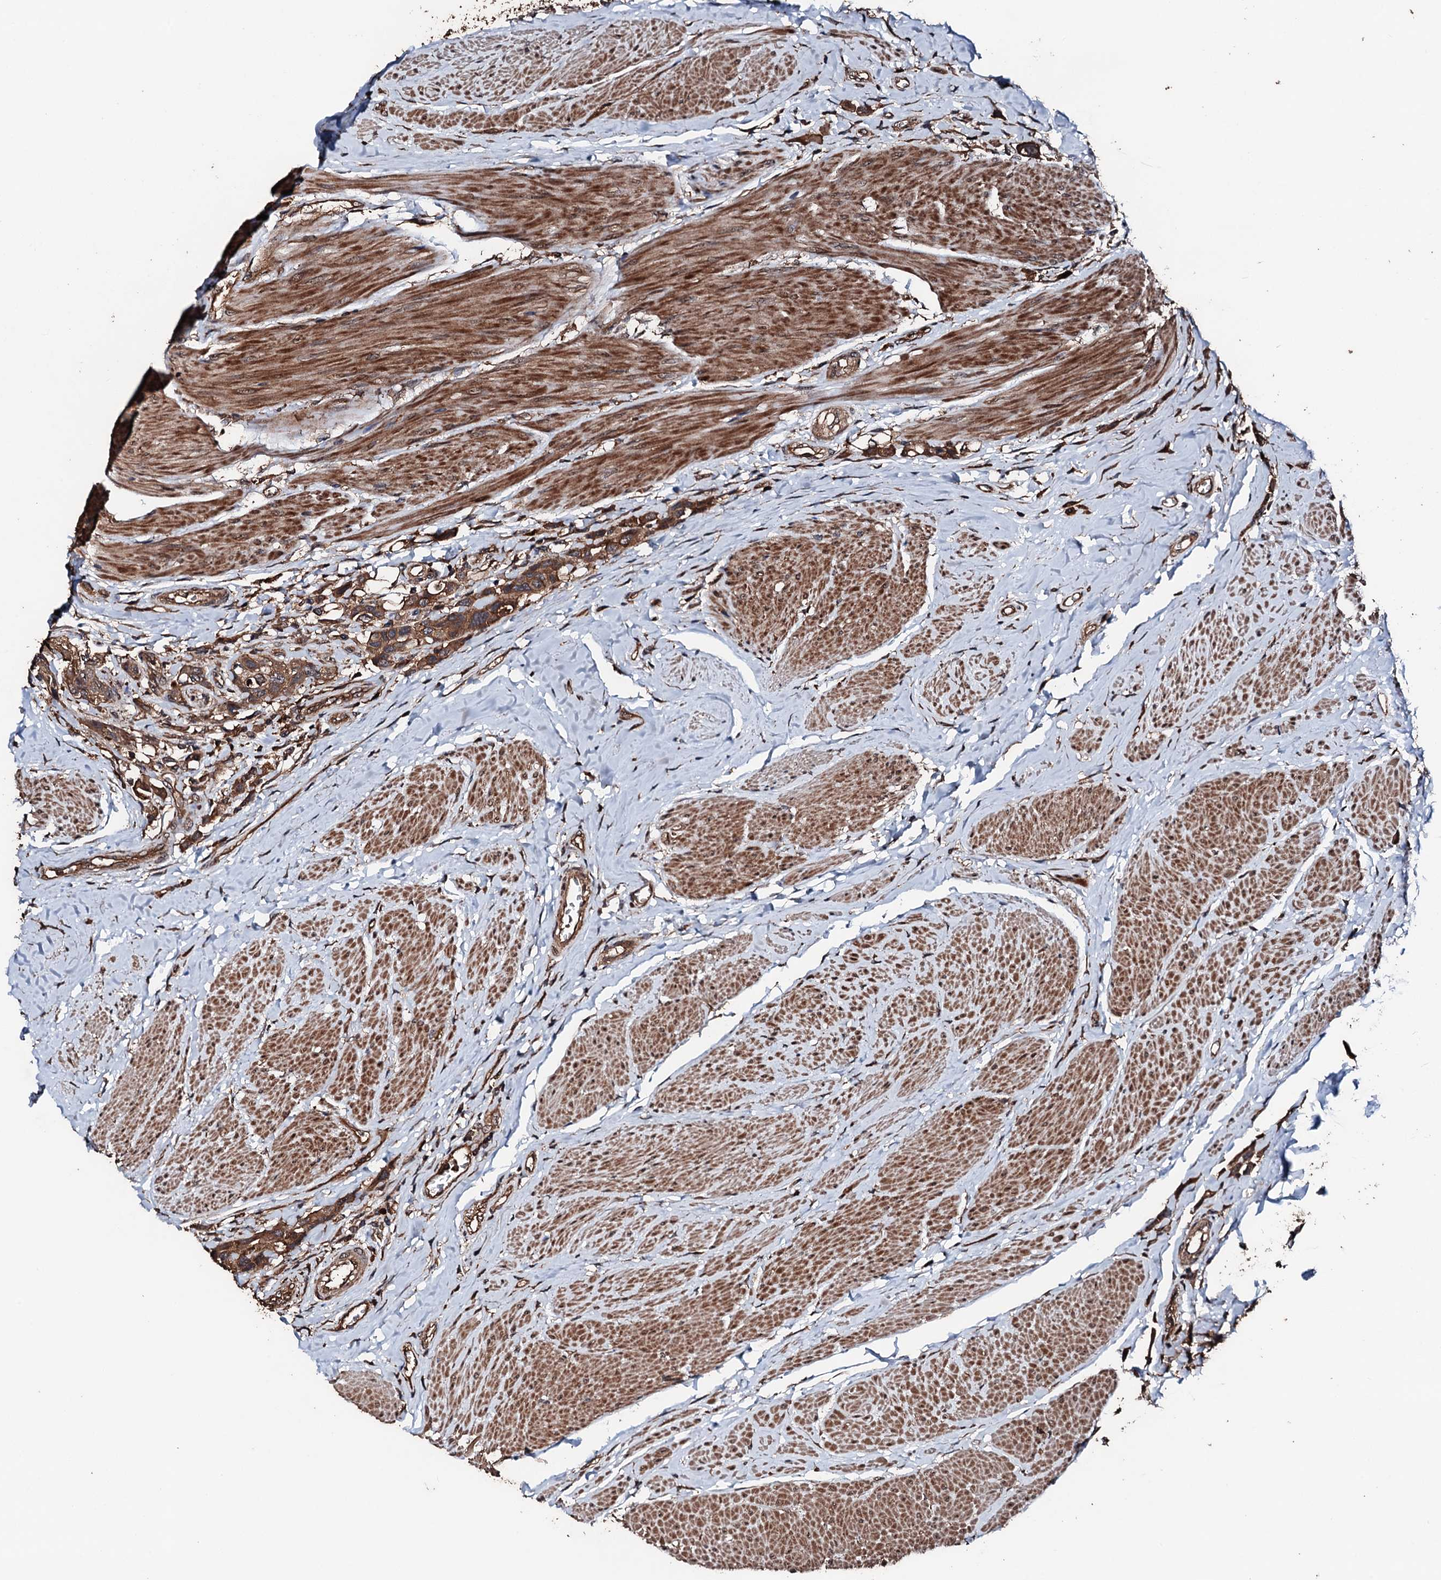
{"staining": {"intensity": "moderate", "quantity": ">75%", "location": "cytoplasmic/membranous"}, "tissue": "urothelial cancer", "cell_type": "Tumor cells", "image_type": "cancer", "snomed": [{"axis": "morphology", "description": "Urothelial carcinoma, High grade"}, {"axis": "topography", "description": "Urinary bladder"}], "caption": "There is medium levels of moderate cytoplasmic/membranous positivity in tumor cells of high-grade urothelial carcinoma, as demonstrated by immunohistochemical staining (brown color).", "gene": "KIF18A", "patient": {"sex": "male", "age": 50}}